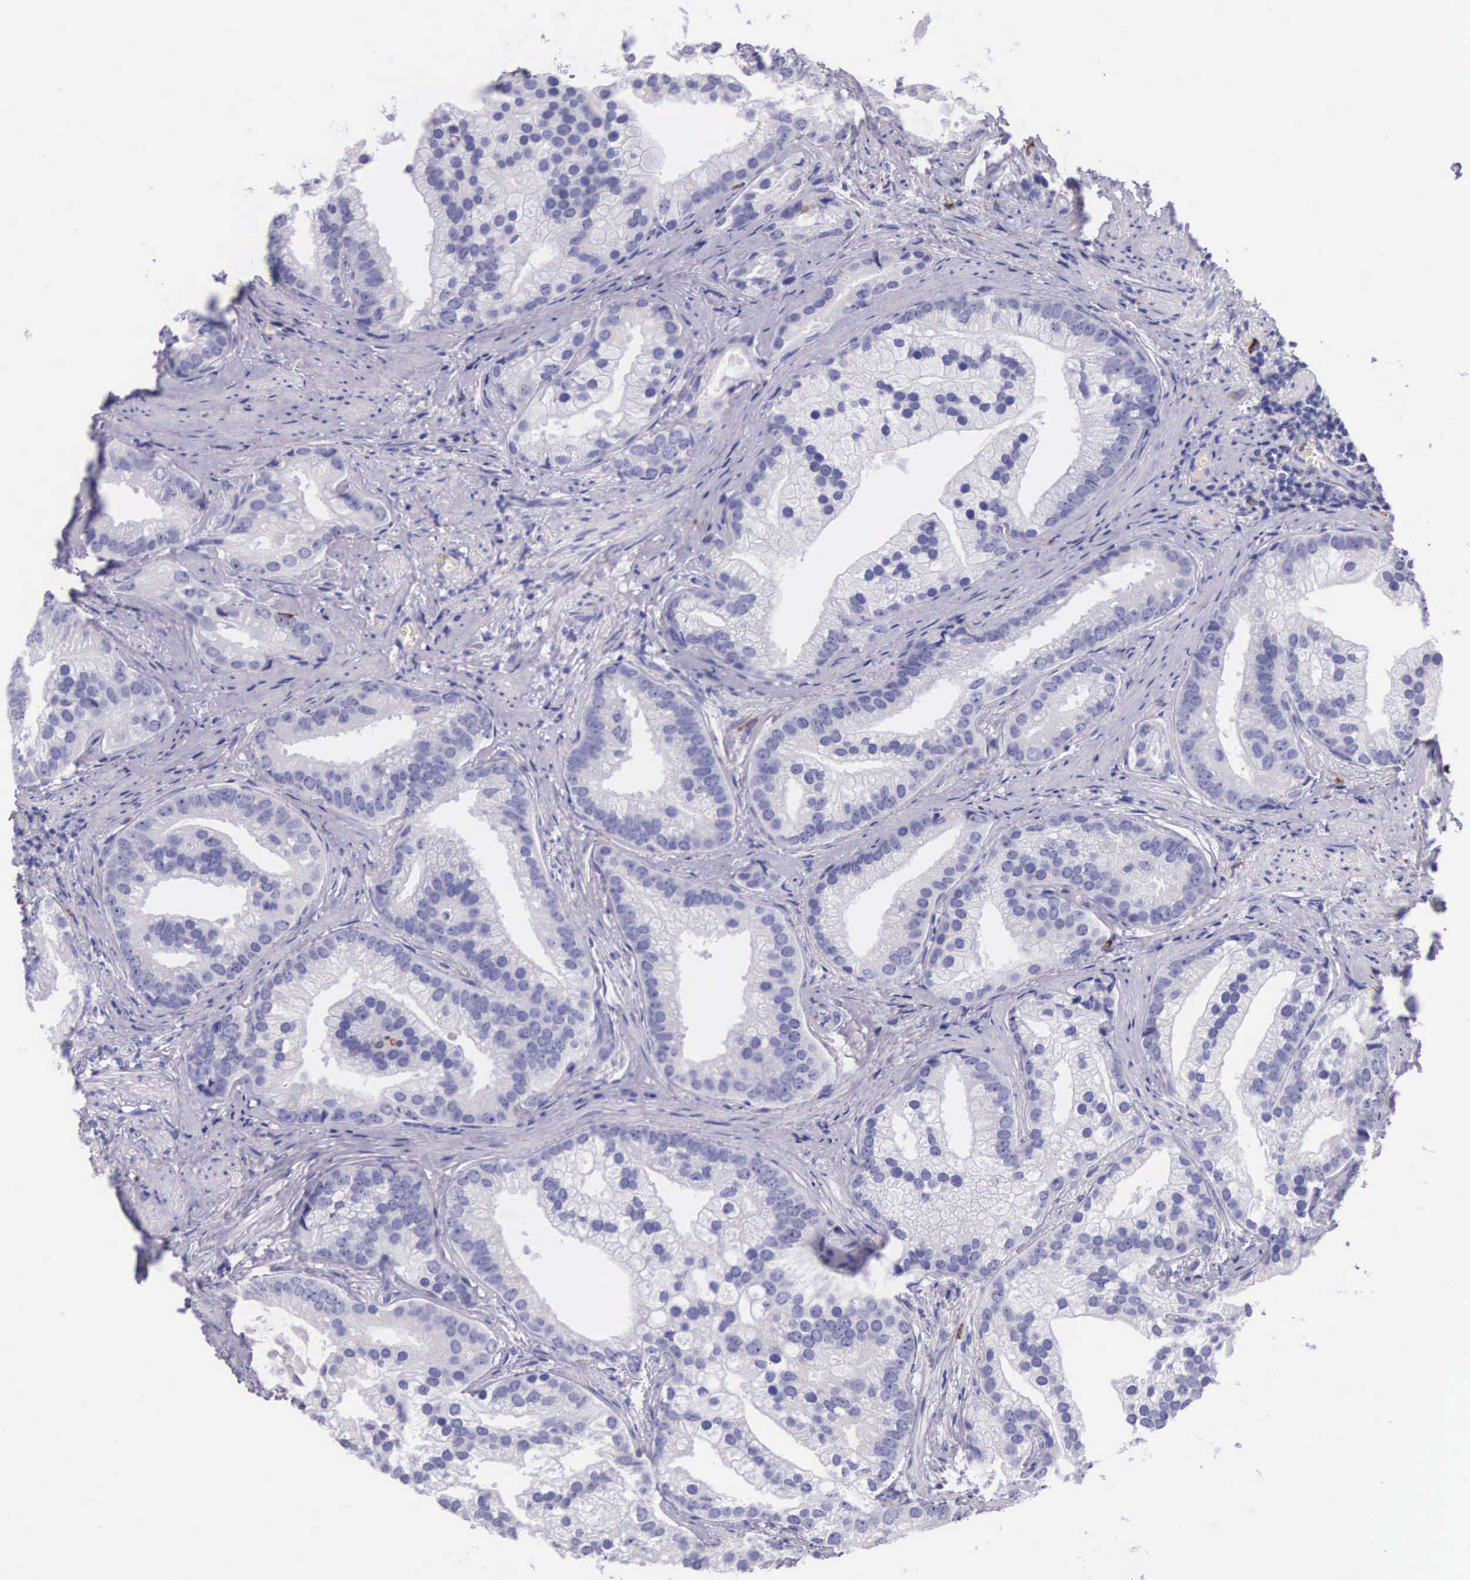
{"staining": {"intensity": "negative", "quantity": "none", "location": "none"}, "tissue": "prostate cancer", "cell_type": "Tumor cells", "image_type": "cancer", "snomed": [{"axis": "morphology", "description": "Adenocarcinoma, Low grade"}, {"axis": "topography", "description": "Prostate"}], "caption": "DAB (3,3'-diaminobenzidine) immunohistochemical staining of prostate cancer exhibits no significant staining in tumor cells.", "gene": "FCN1", "patient": {"sex": "male", "age": 71}}